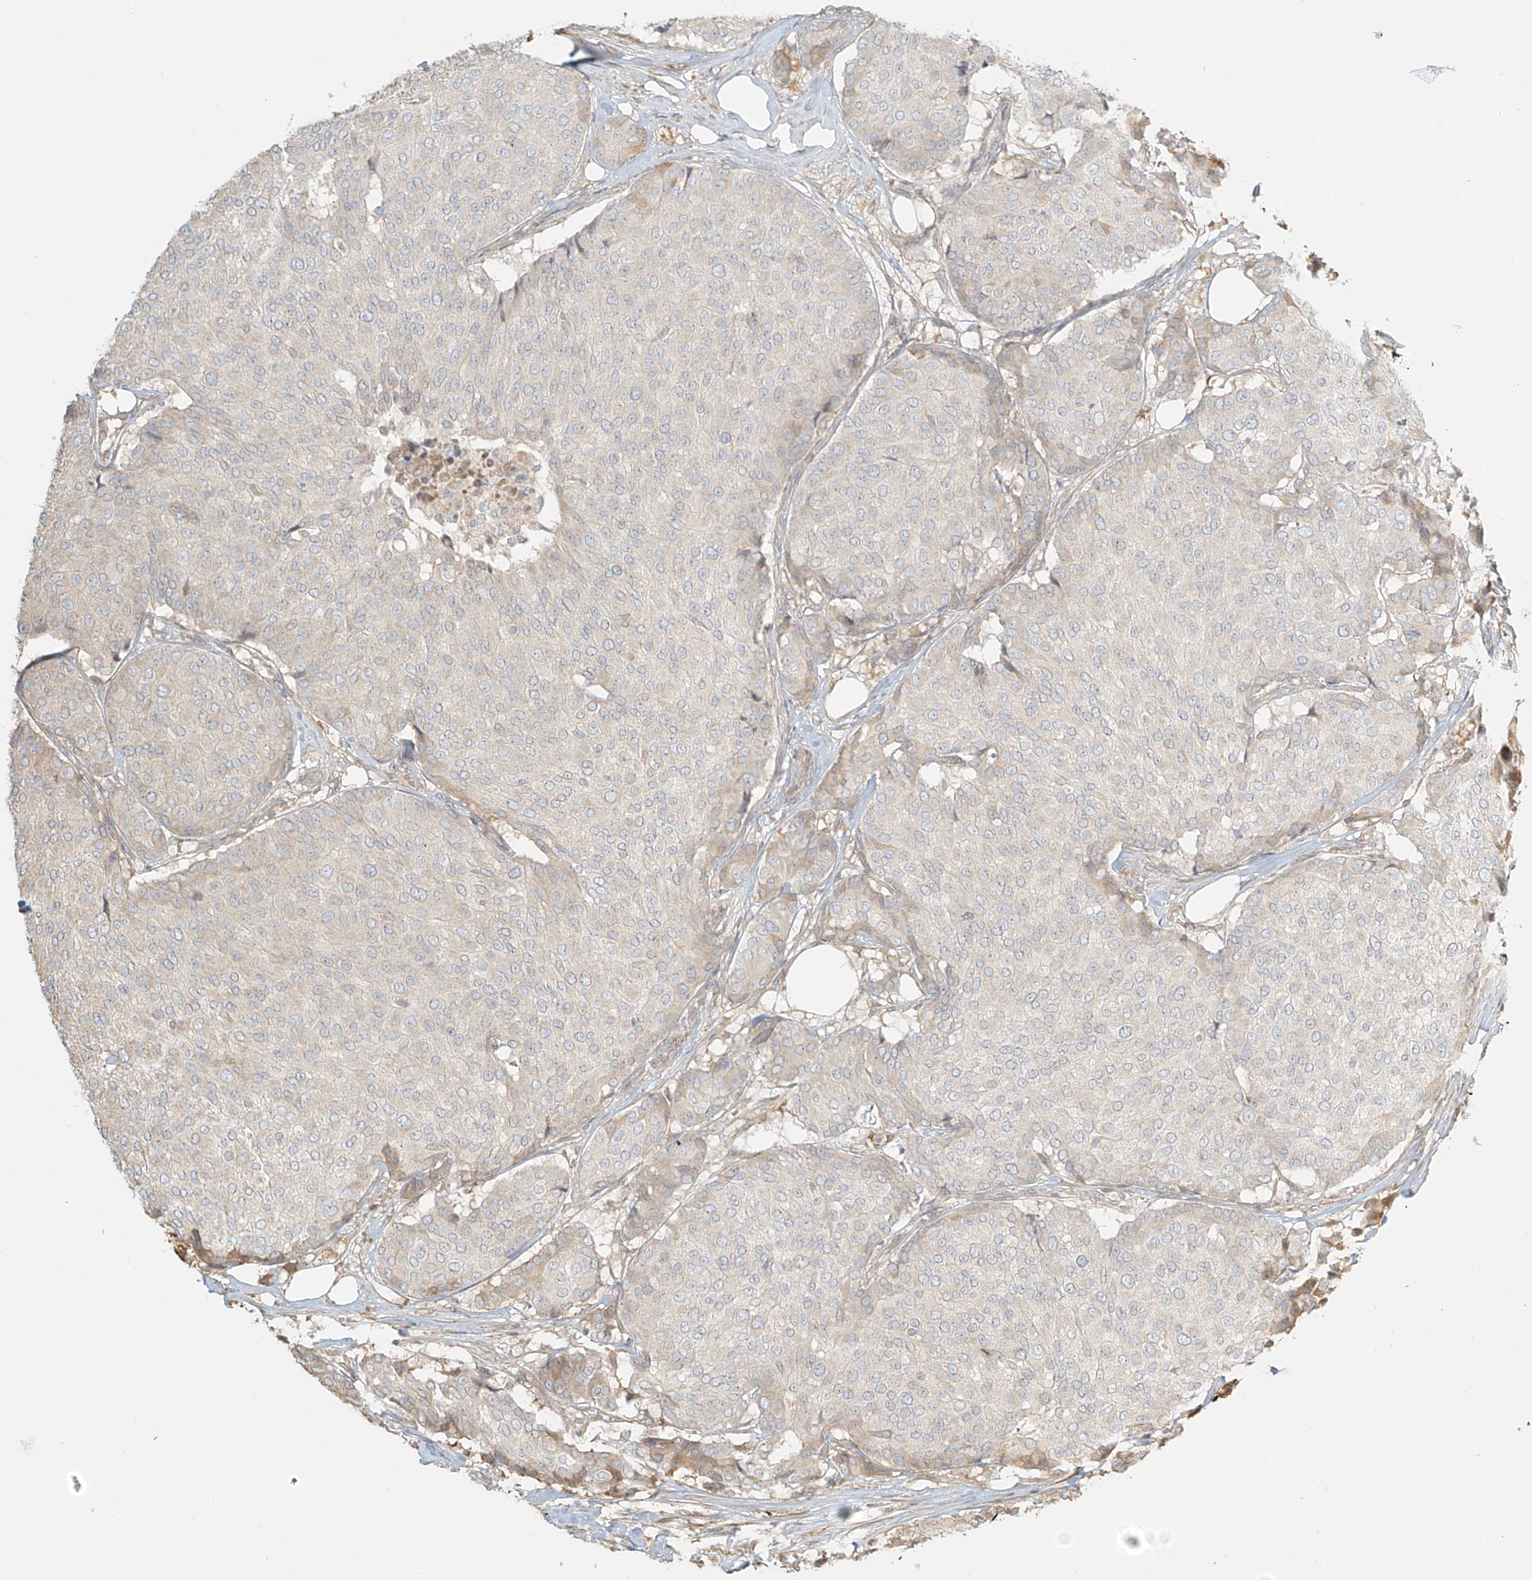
{"staining": {"intensity": "negative", "quantity": "none", "location": "none"}, "tissue": "breast cancer", "cell_type": "Tumor cells", "image_type": "cancer", "snomed": [{"axis": "morphology", "description": "Duct carcinoma"}, {"axis": "topography", "description": "Breast"}], "caption": "A histopathology image of breast cancer (infiltrating ductal carcinoma) stained for a protein reveals no brown staining in tumor cells.", "gene": "UPK1B", "patient": {"sex": "female", "age": 75}}